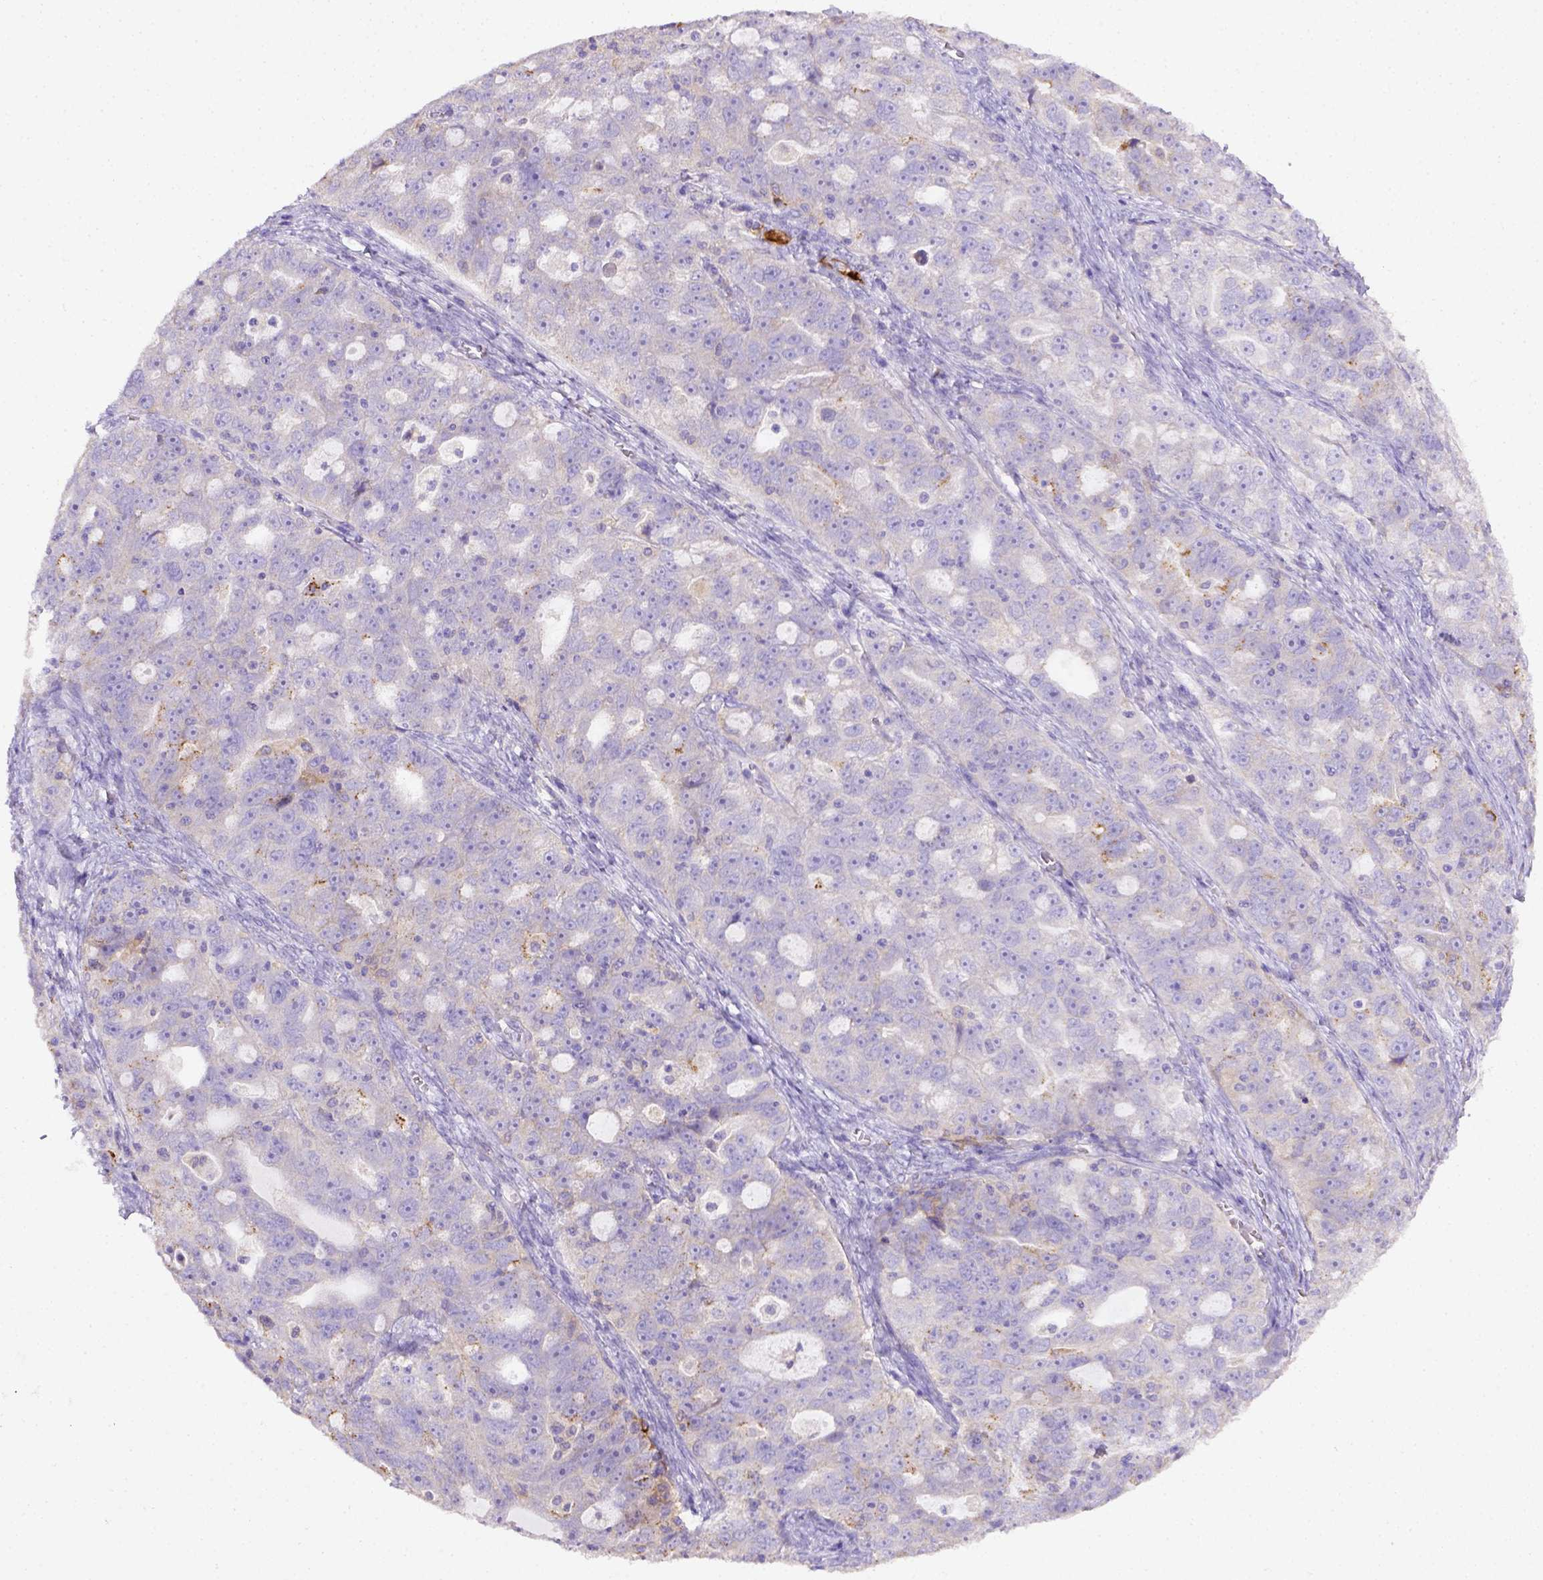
{"staining": {"intensity": "weak", "quantity": "<25%", "location": "cytoplasmic/membranous"}, "tissue": "ovarian cancer", "cell_type": "Tumor cells", "image_type": "cancer", "snomed": [{"axis": "morphology", "description": "Cystadenocarcinoma, serous, NOS"}, {"axis": "topography", "description": "Ovary"}], "caption": "This is an immunohistochemistry (IHC) histopathology image of human serous cystadenocarcinoma (ovarian). There is no staining in tumor cells.", "gene": "CD40", "patient": {"sex": "female", "age": 51}}